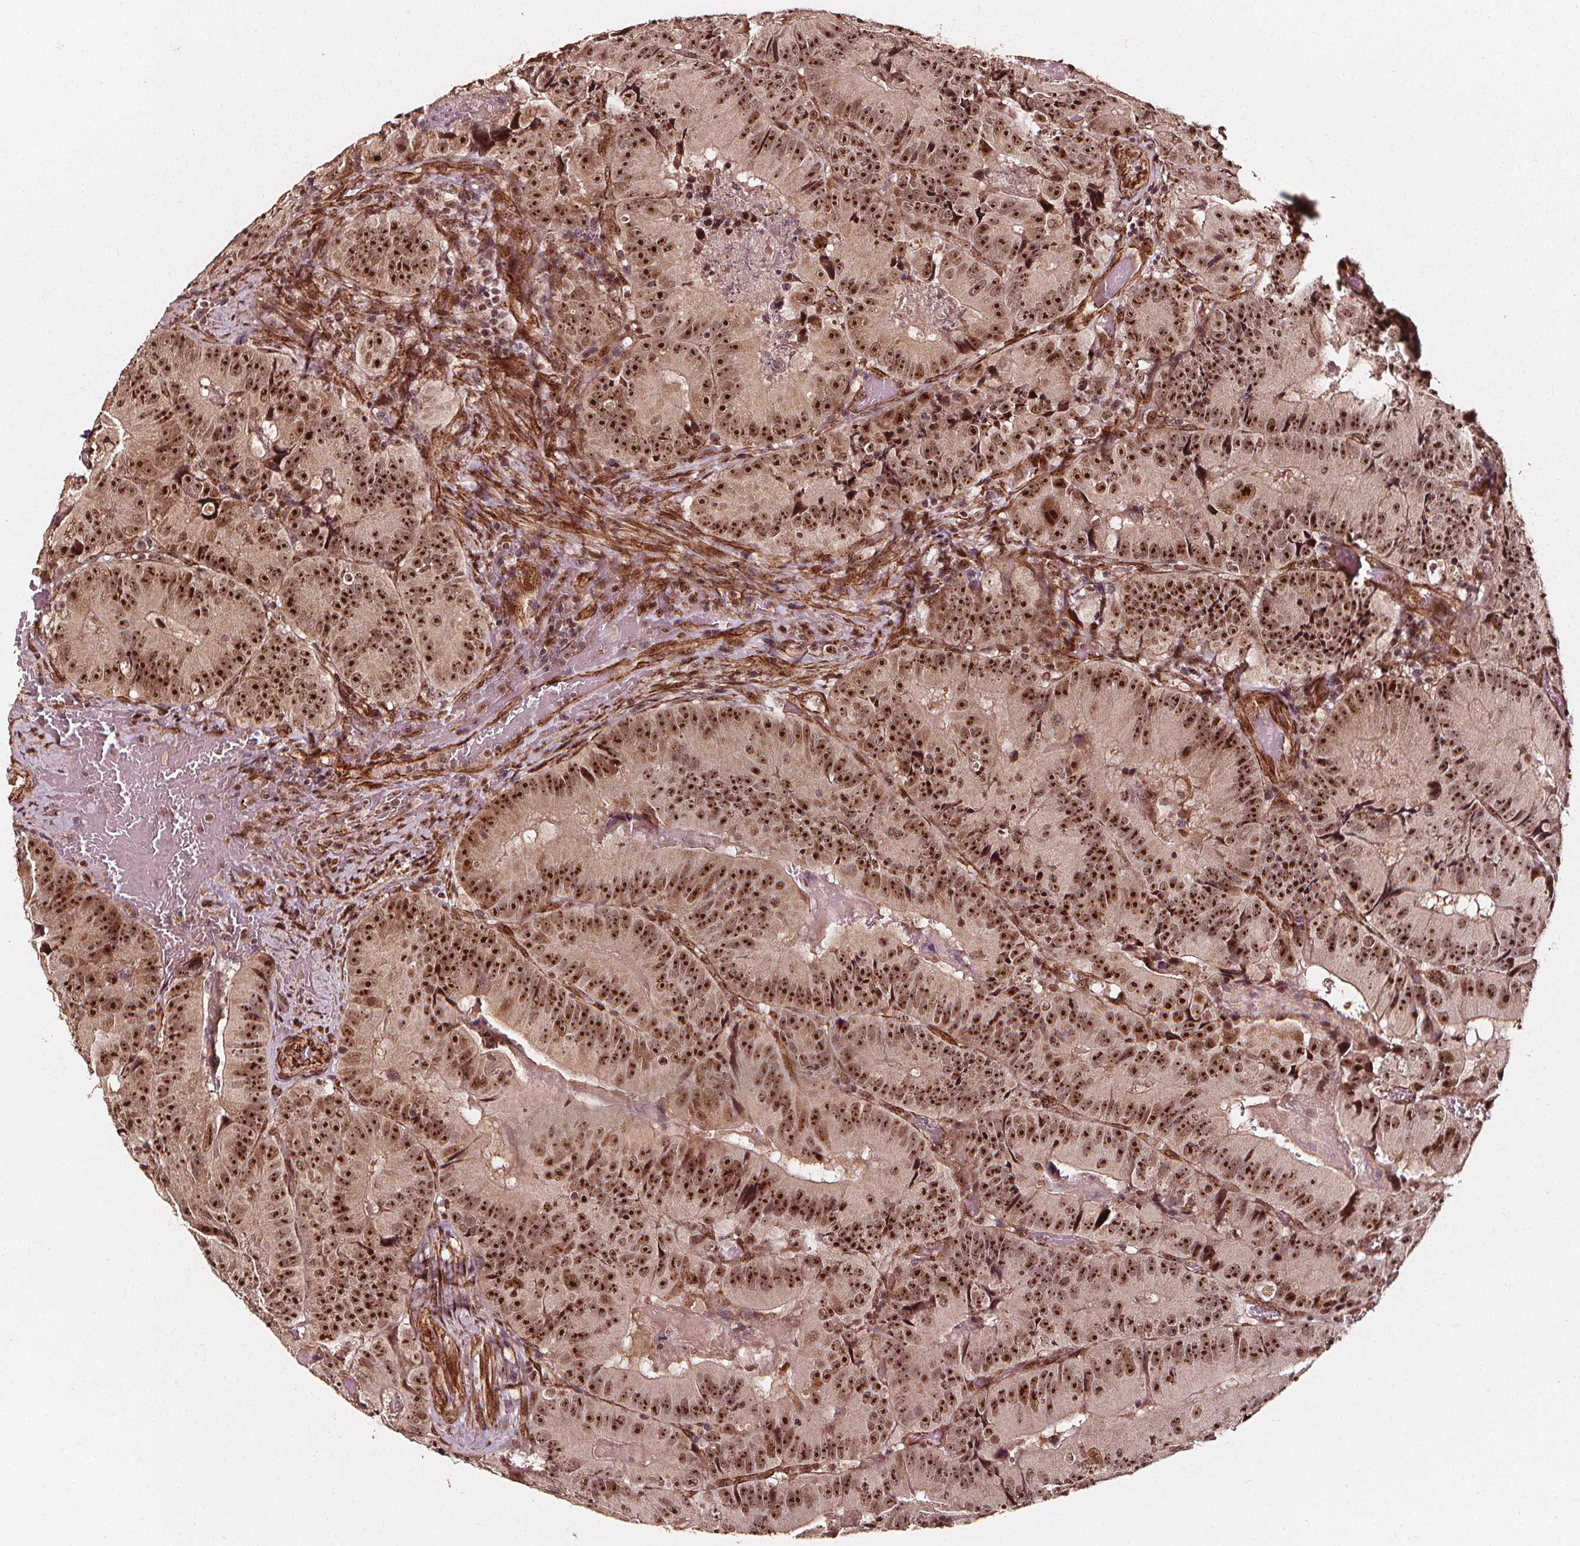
{"staining": {"intensity": "strong", "quantity": ">75%", "location": "nuclear"}, "tissue": "colorectal cancer", "cell_type": "Tumor cells", "image_type": "cancer", "snomed": [{"axis": "morphology", "description": "Adenocarcinoma, NOS"}, {"axis": "topography", "description": "Colon"}], "caption": "Immunohistochemical staining of human adenocarcinoma (colorectal) exhibits high levels of strong nuclear protein expression in approximately >75% of tumor cells. (IHC, brightfield microscopy, high magnification).", "gene": "EXOSC9", "patient": {"sex": "female", "age": 86}}